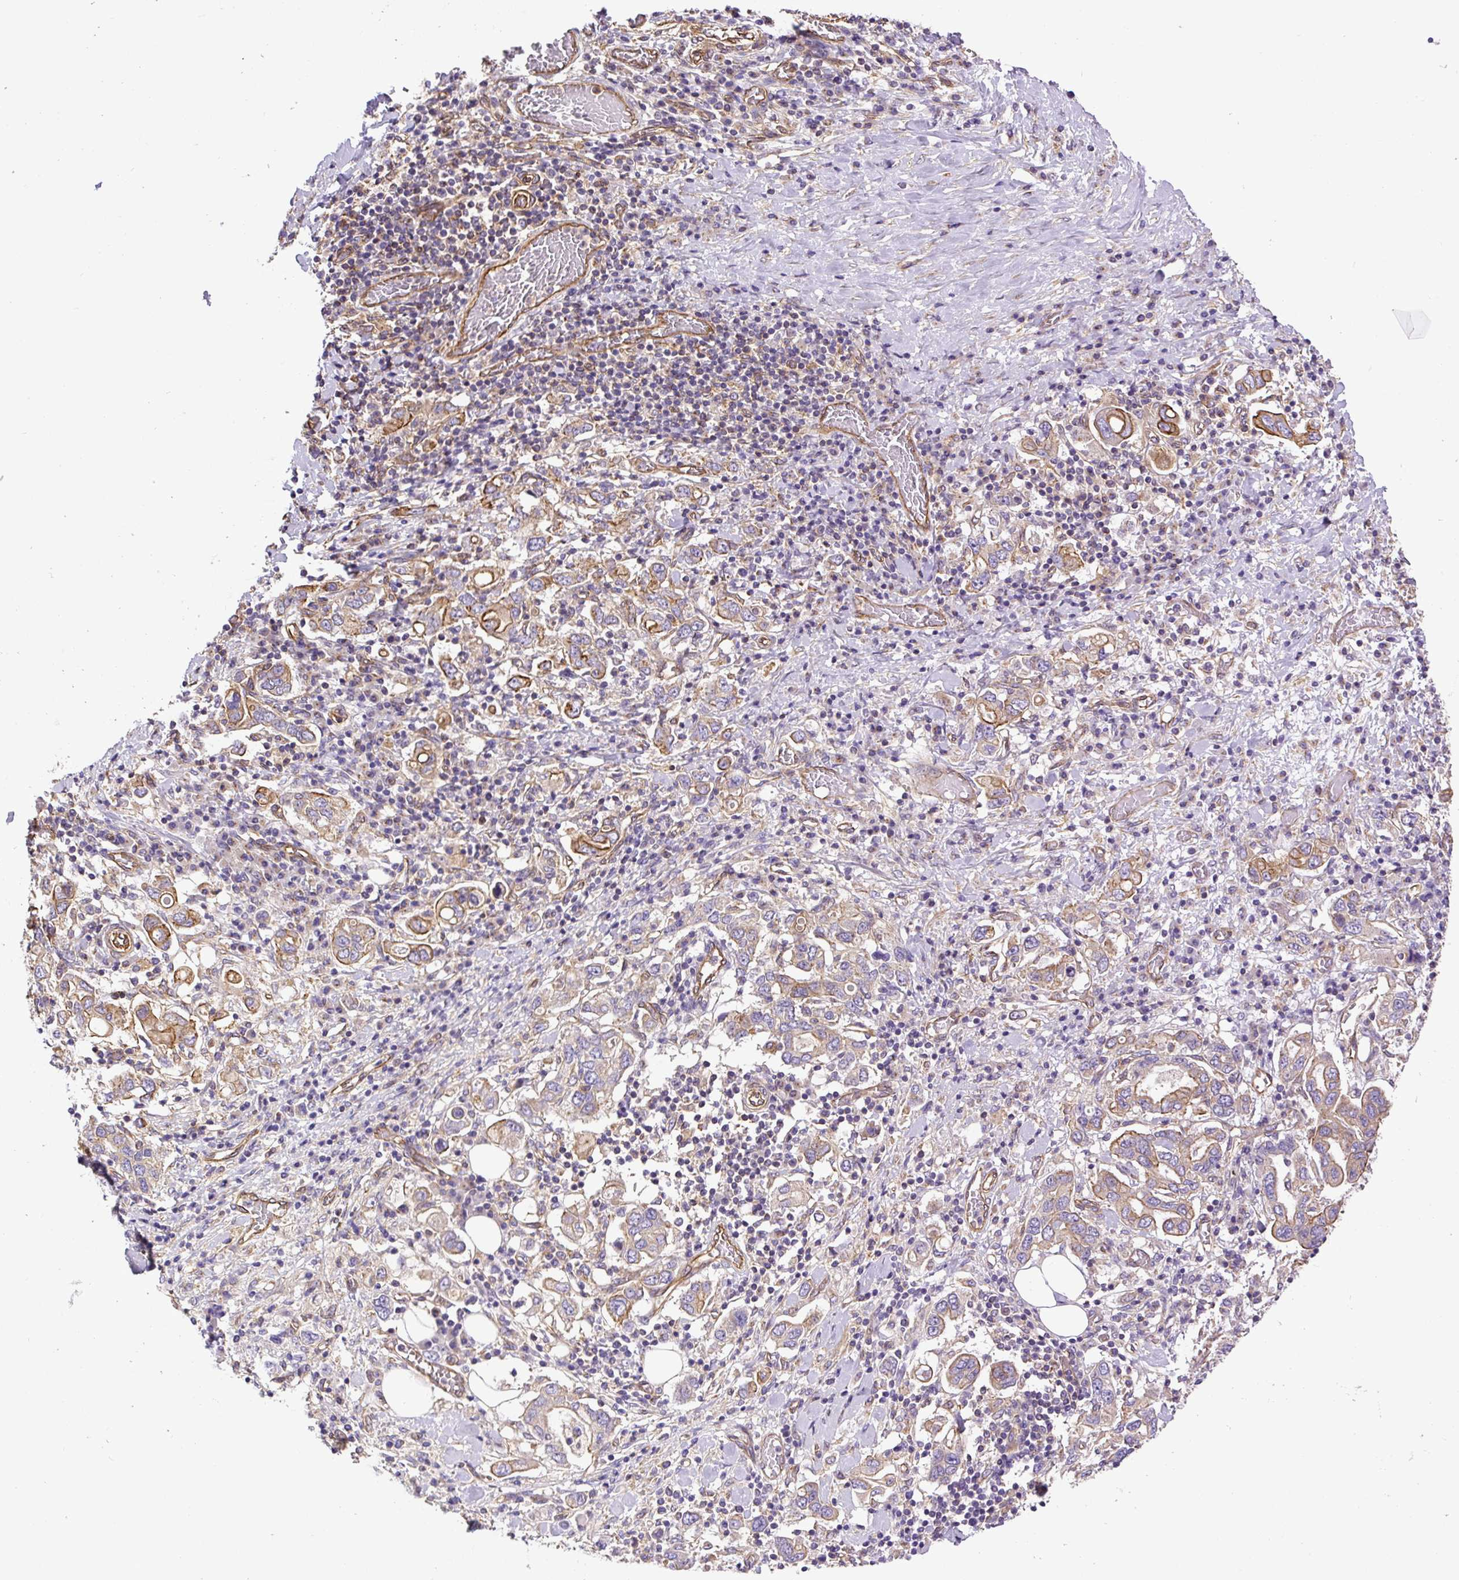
{"staining": {"intensity": "moderate", "quantity": "25%-75%", "location": "cytoplasmic/membranous"}, "tissue": "stomach cancer", "cell_type": "Tumor cells", "image_type": "cancer", "snomed": [{"axis": "morphology", "description": "Adenocarcinoma, NOS"}, {"axis": "topography", "description": "Stomach, upper"}, {"axis": "topography", "description": "Stomach"}], "caption": "Adenocarcinoma (stomach) was stained to show a protein in brown. There is medium levels of moderate cytoplasmic/membranous expression in about 25%-75% of tumor cells. (Stains: DAB in brown, nuclei in blue, Microscopy: brightfield microscopy at high magnification).", "gene": "DCTN1", "patient": {"sex": "male", "age": 62}}